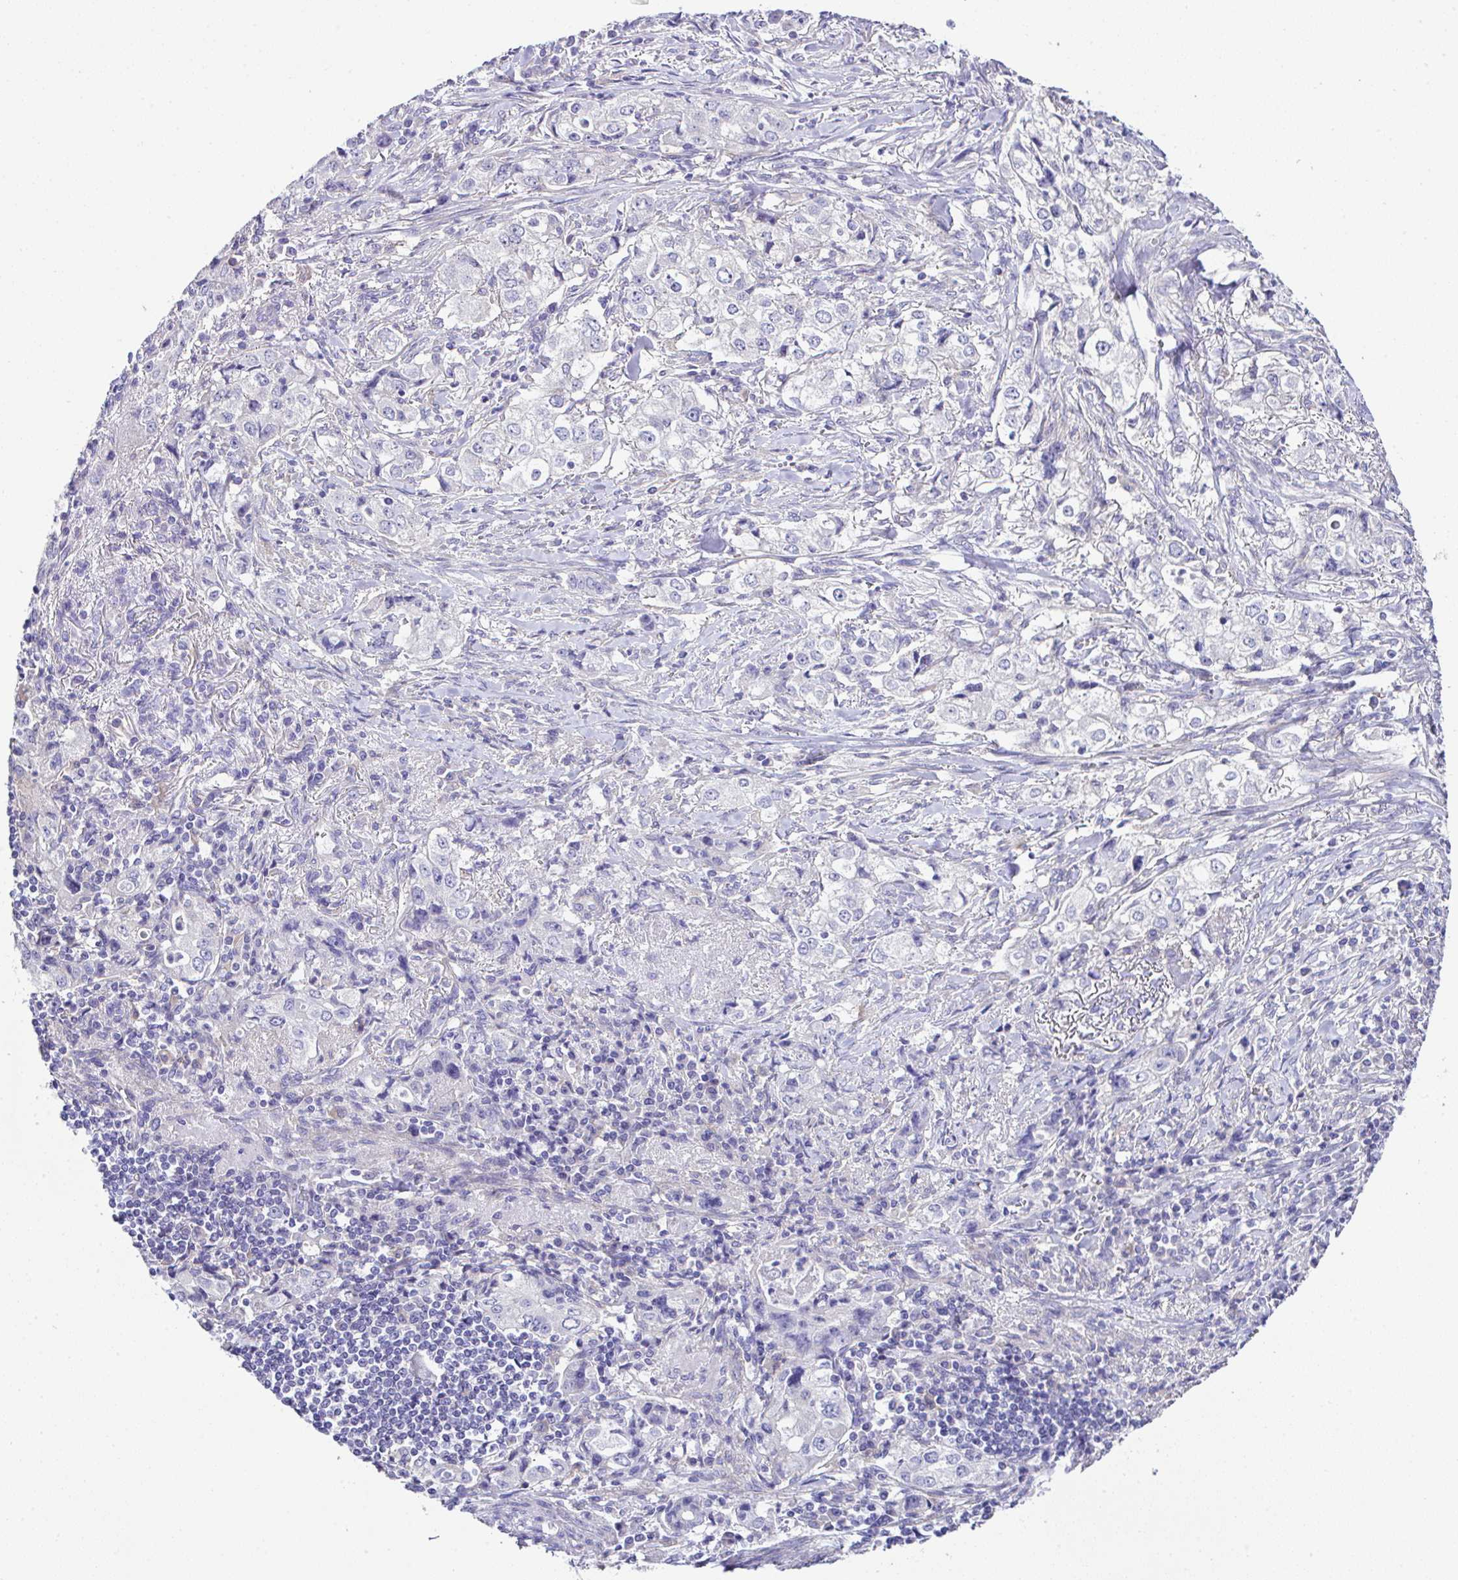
{"staining": {"intensity": "negative", "quantity": "none", "location": "none"}, "tissue": "stomach cancer", "cell_type": "Tumor cells", "image_type": "cancer", "snomed": [{"axis": "morphology", "description": "Adenocarcinoma, NOS"}, {"axis": "topography", "description": "Stomach, upper"}], "caption": "This is an immunohistochemistry histopathology image of human stomach cancer (adenocarcinoma). There is no staining in tumor cells.", "gene": "OR4P4", "patient": {"sex": "male", "age": 75}}